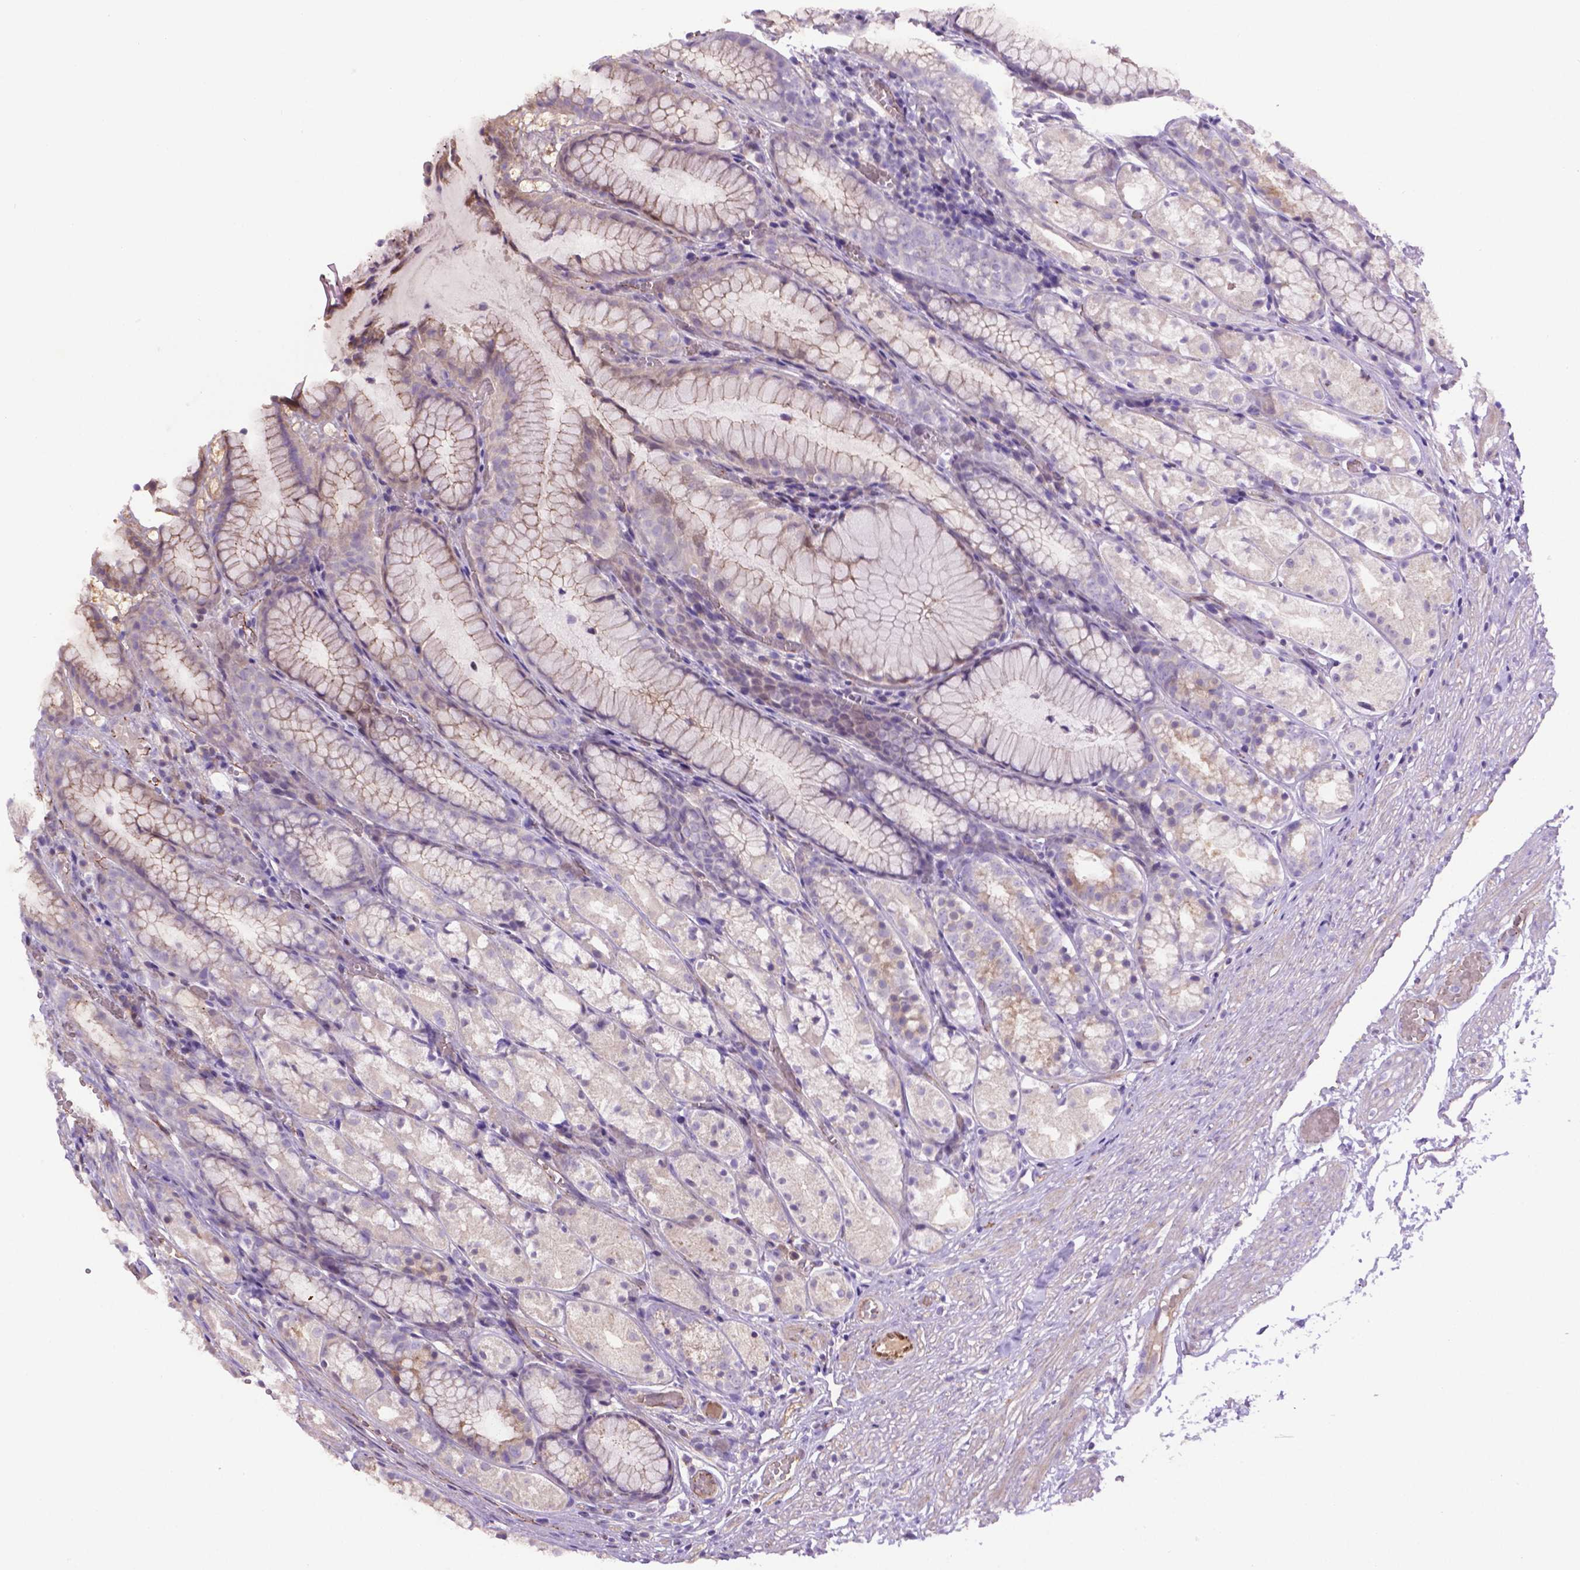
{"staining": {"intensity": "weak", "quantity": "<25%", "location": "cytoplasmic/membranous"}, "tissue": "stomach", "cell_type": "Glandular cells", "image_type": "normal", "snomed": [{"axis": "morphology", "description": "Normal tissue, NOS"}, {"axis": "topography", "description": "Stomach"}], "caption": "Stomach stained for a protein using immunohistochemistry (IHC) reveals no positivity glandular cells.", "gene": "CCER2", "patient": {"sex": "male", "age": 70}}